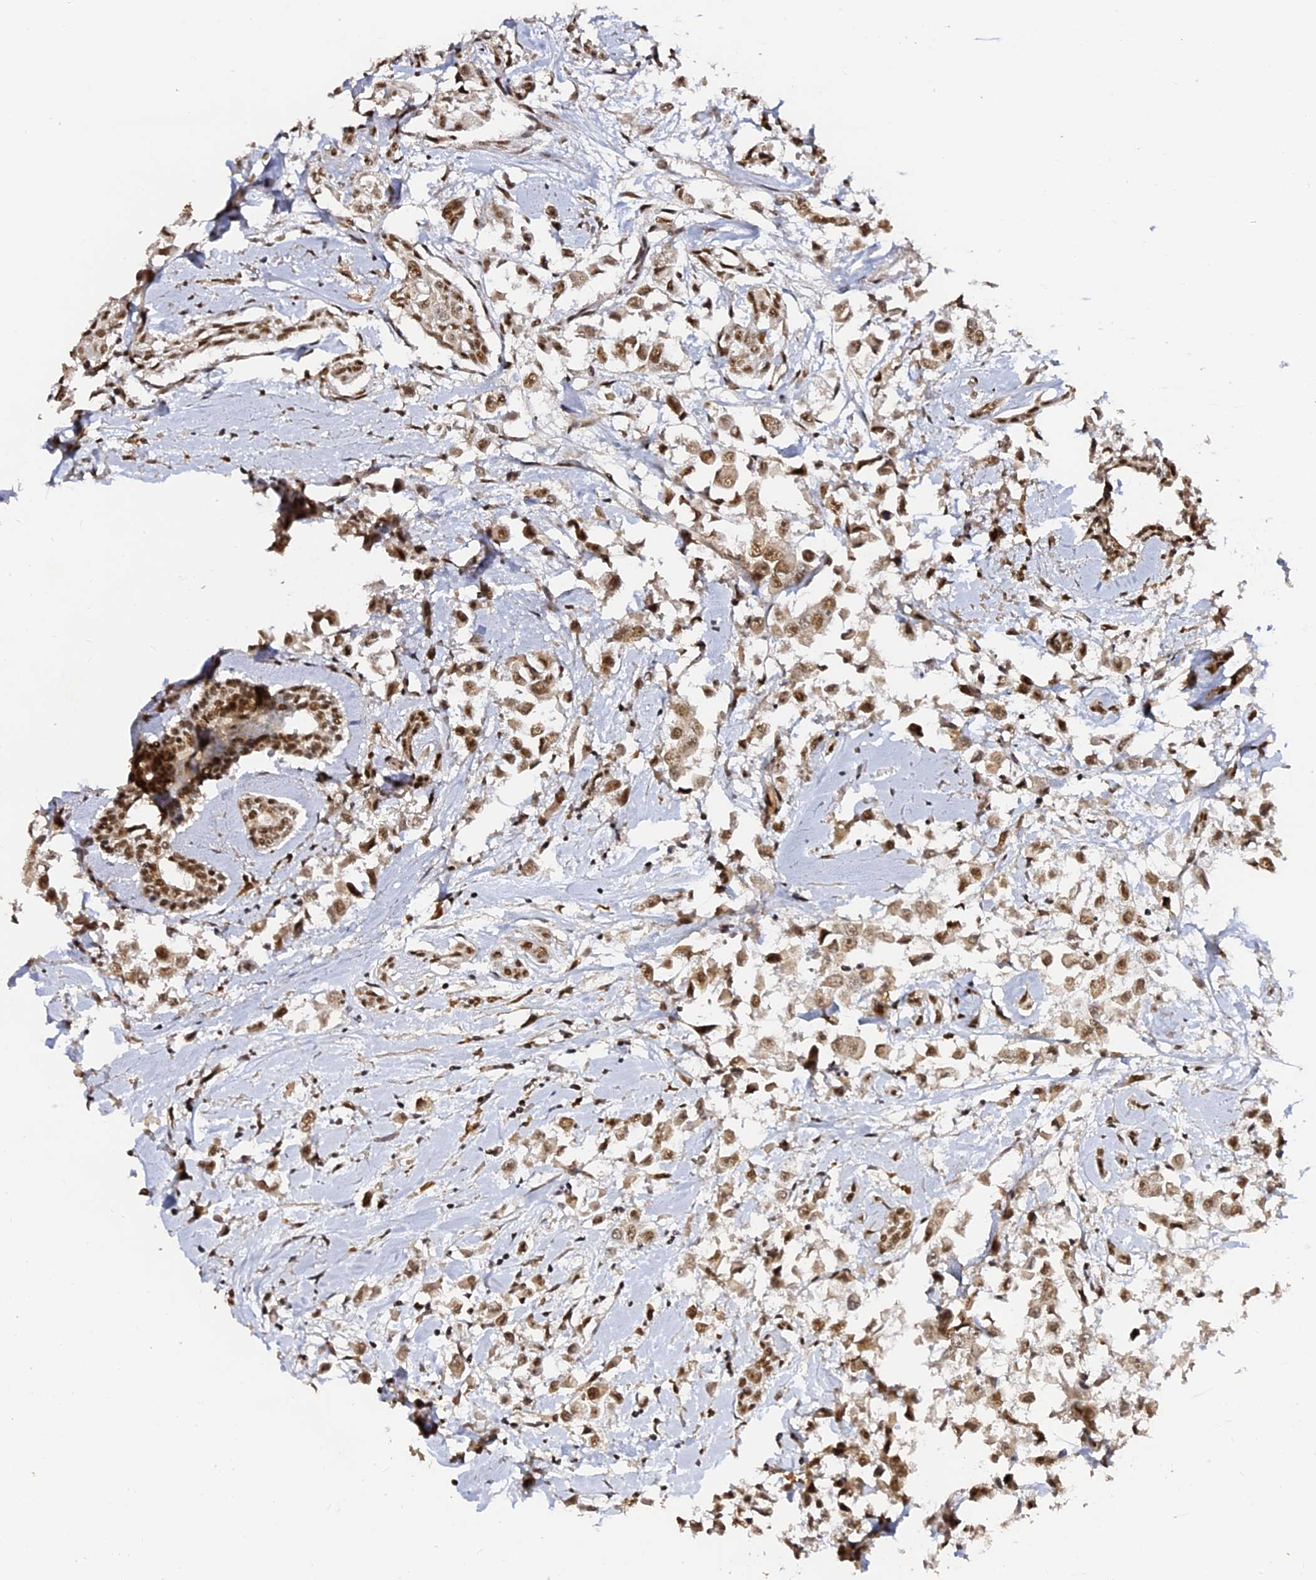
{"staining": {"intensity": "moderate", "quantity": ">75%", "location": "nuclear"}, "tissue": "breast cancer", "cell_type": "Tumor cells", "image_type": "cancer", "snomed": [{"axis": "morphology", "description": "Duct carcinoma"}, {"axis": "topography", "description": "Breast"}], "caption": "Immunohistochemistry (IHC) (DAB (3,3'-diaminobenzidine)) staining of human breast cancer reveals moderate nuclear protein staining in approximately >75% of tumor cells.", "gene": "MCRS1", "patient": {"sex": "female", "age": 87}}